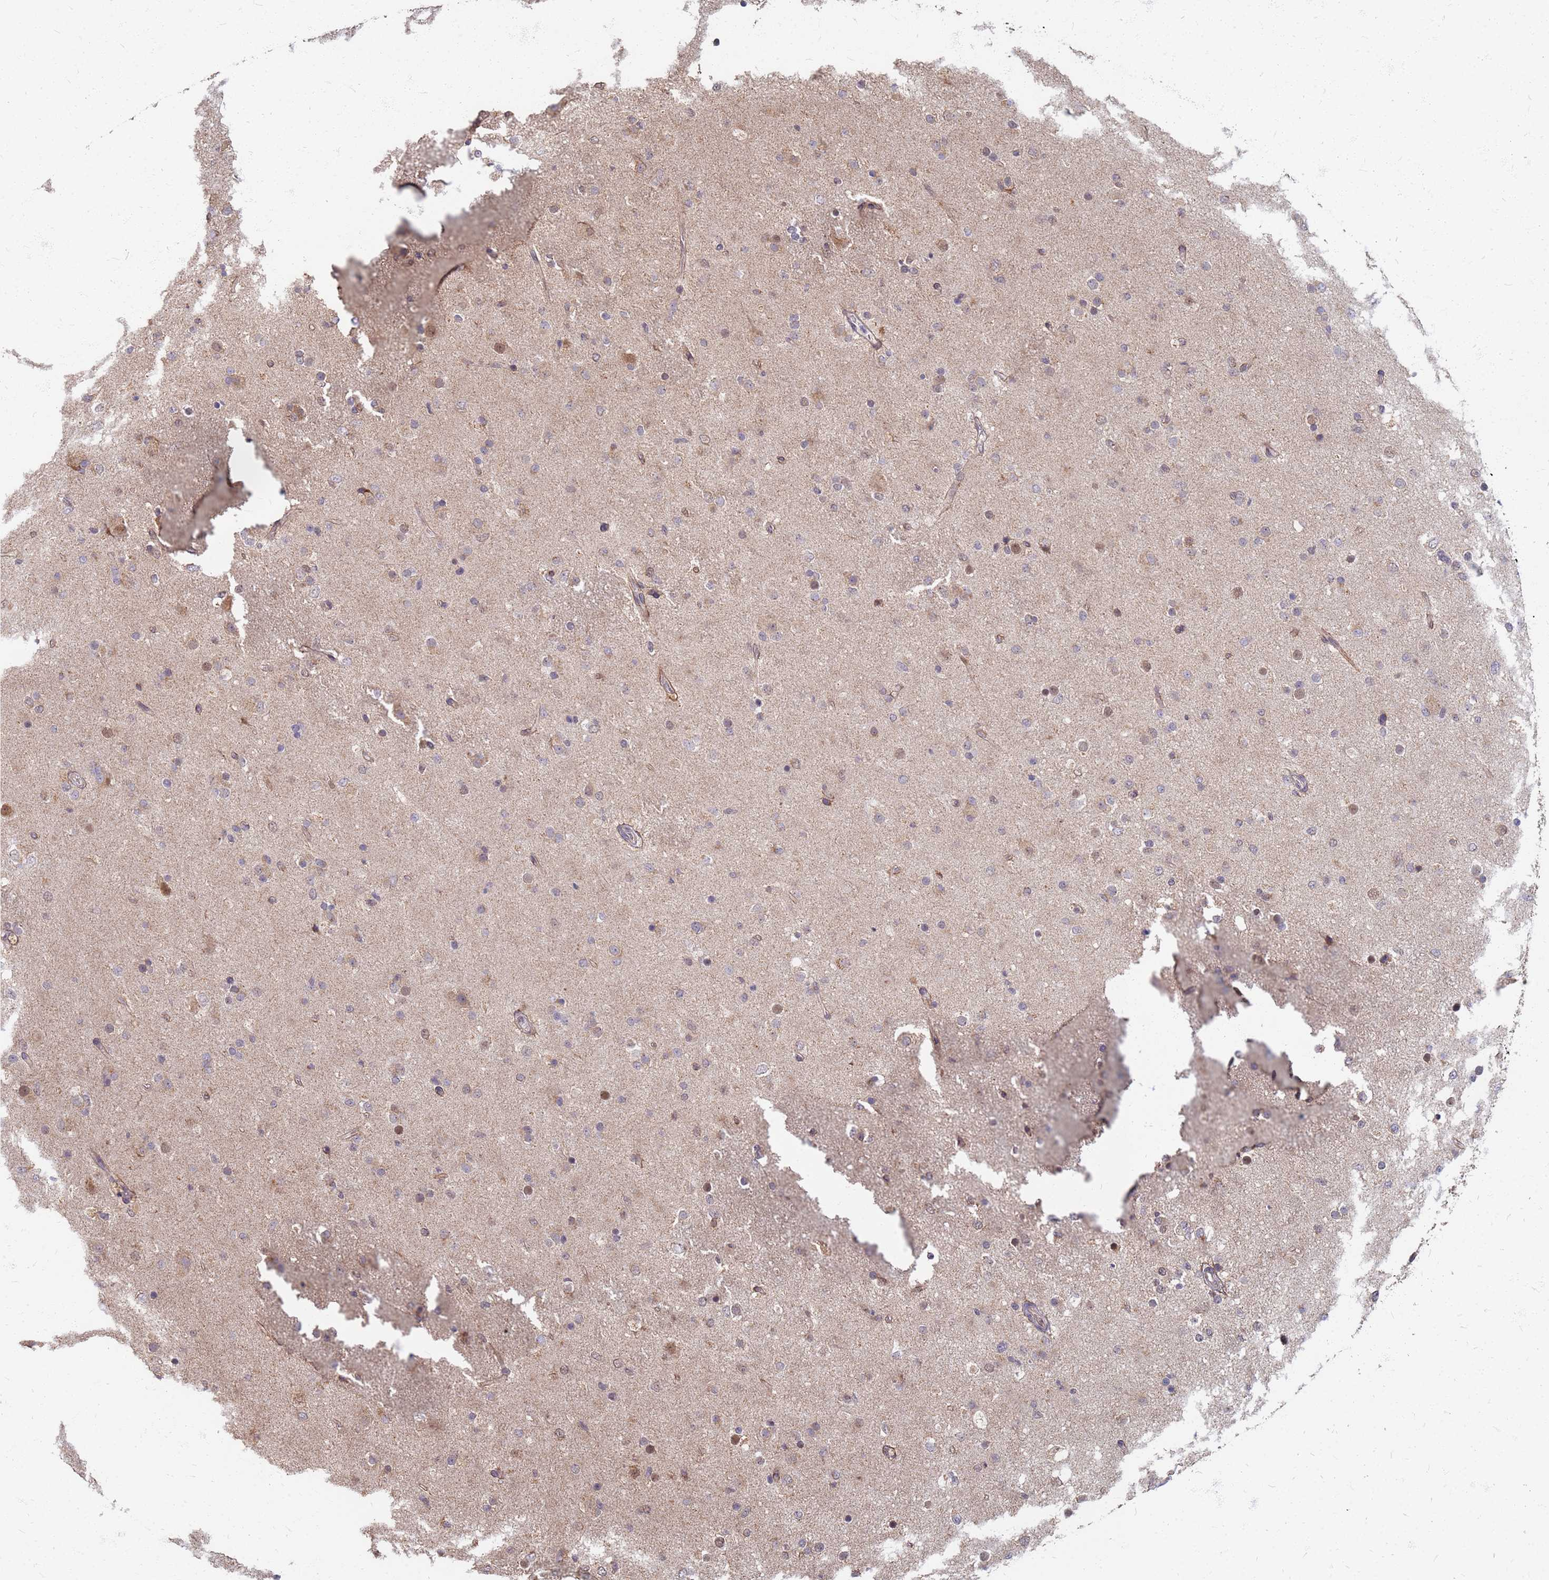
{"staining": {"intensity": "weak", "quantity": "<25%", "location": "cytoplasmic/membranous"}, "tissue": "glioma", "cell_type": "Tumor cells", "image_type": "cancer", "snomed": [{"axis": "morphology", "description": "Glioma, malignant, Low grade"}, {"axis": "topography", "description": "Brain"}], "caption": "Tumor cells are negative for brown protein staining in low-grade glioma (malignant).", "gene": "ITGB4", "patient": {"sex": "male", "age": 65}}